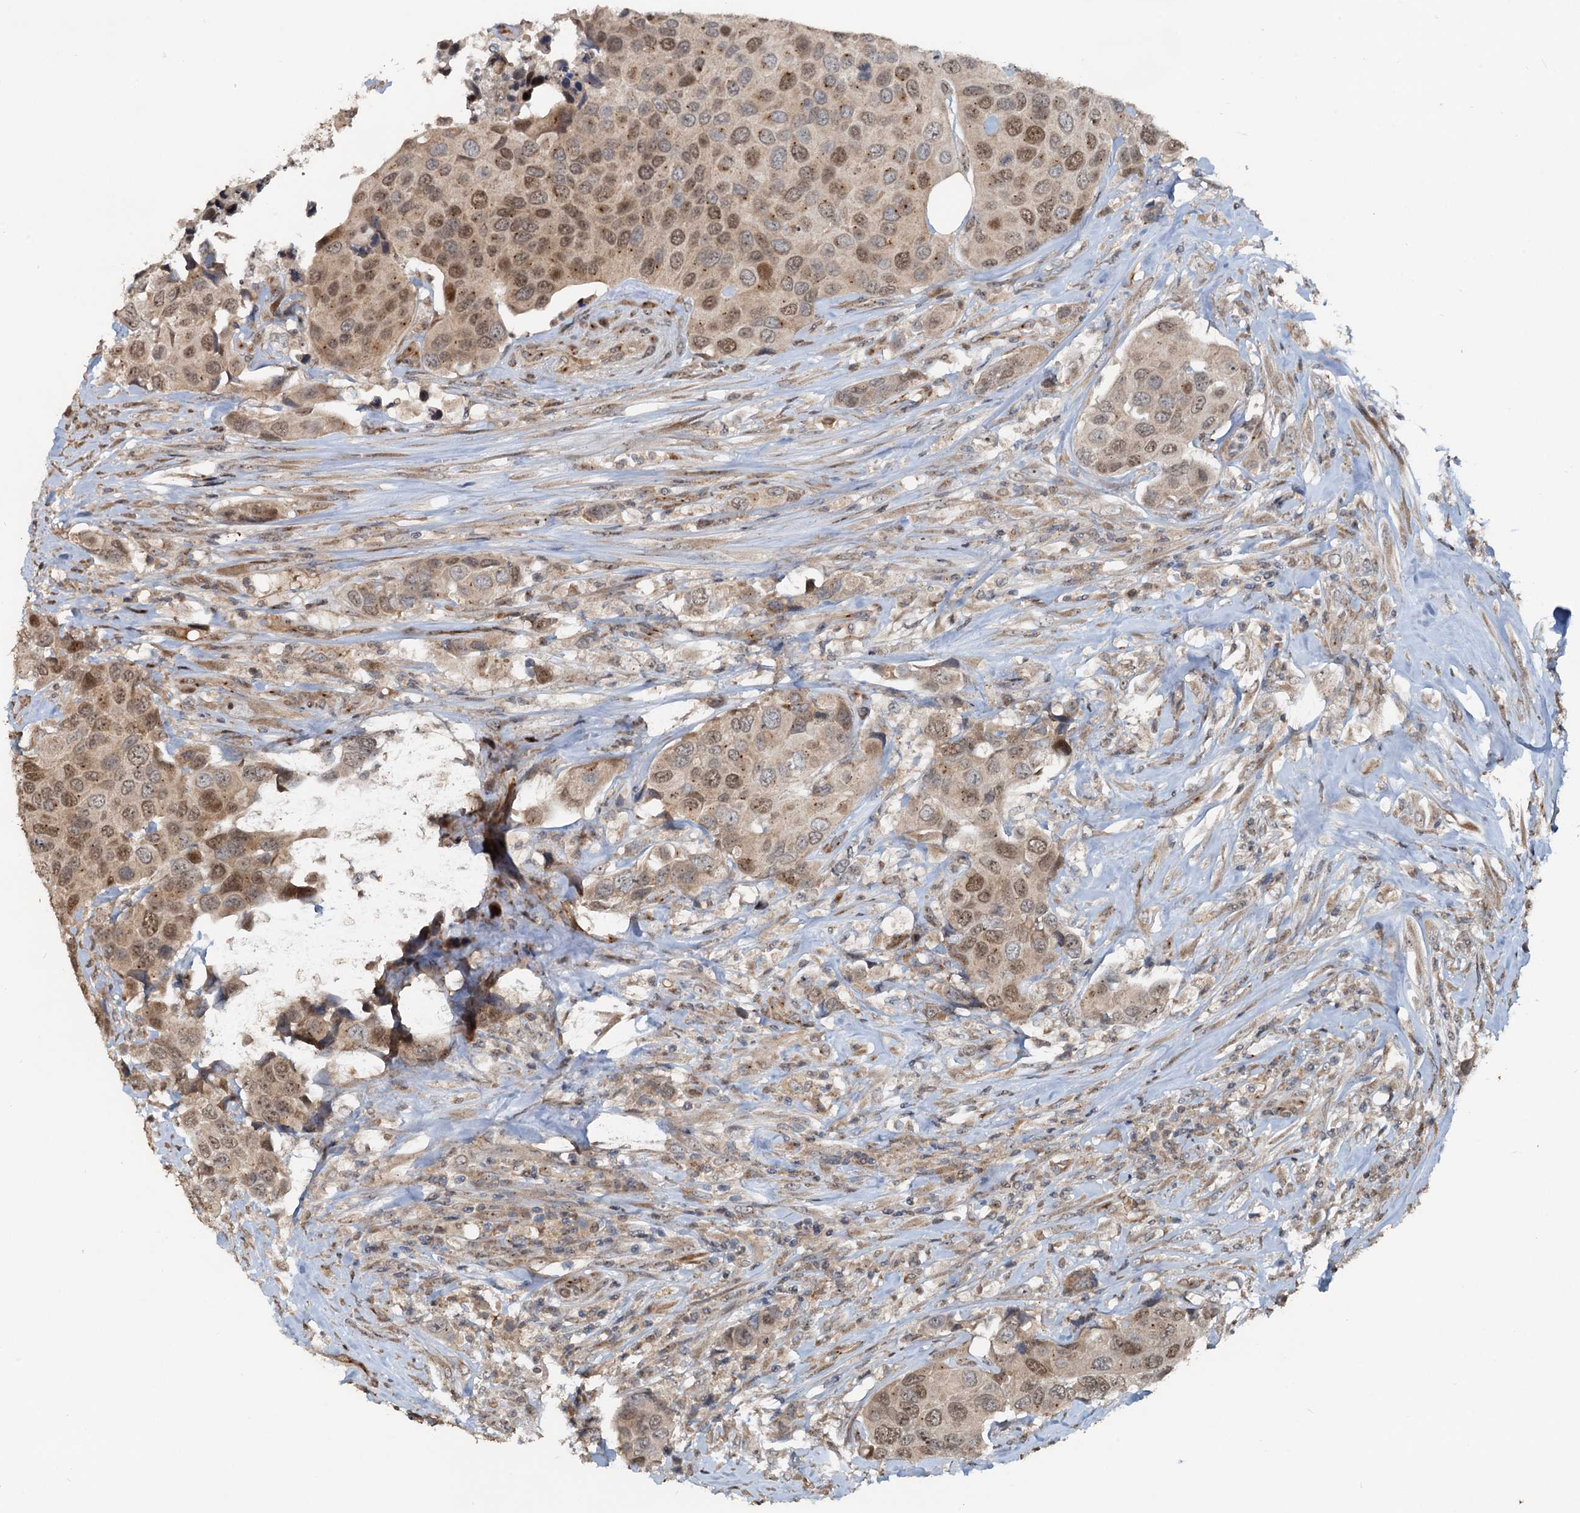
{"staining": {"intensity": "moderate", "quantity": "25%-75%", "location": "nuclear"}, "tissue": "urothelial cancer", "cell_type": "Tumor cells", "image_type": "cancer", "snomed": [{"axis": "morphology", "description": "Urothelial carcinoma, High grade"}, {"axis": "topography", "description": "Urinary bladder"}], "caption": "Brown immunohistochemical staining in human urothelial carcinoma (high-grade) exhibits moderate nuclear staining in about 25%-75% of tumor cells.", "gene": "CEP68", "patient": {"sex": "male", "age": 74}}